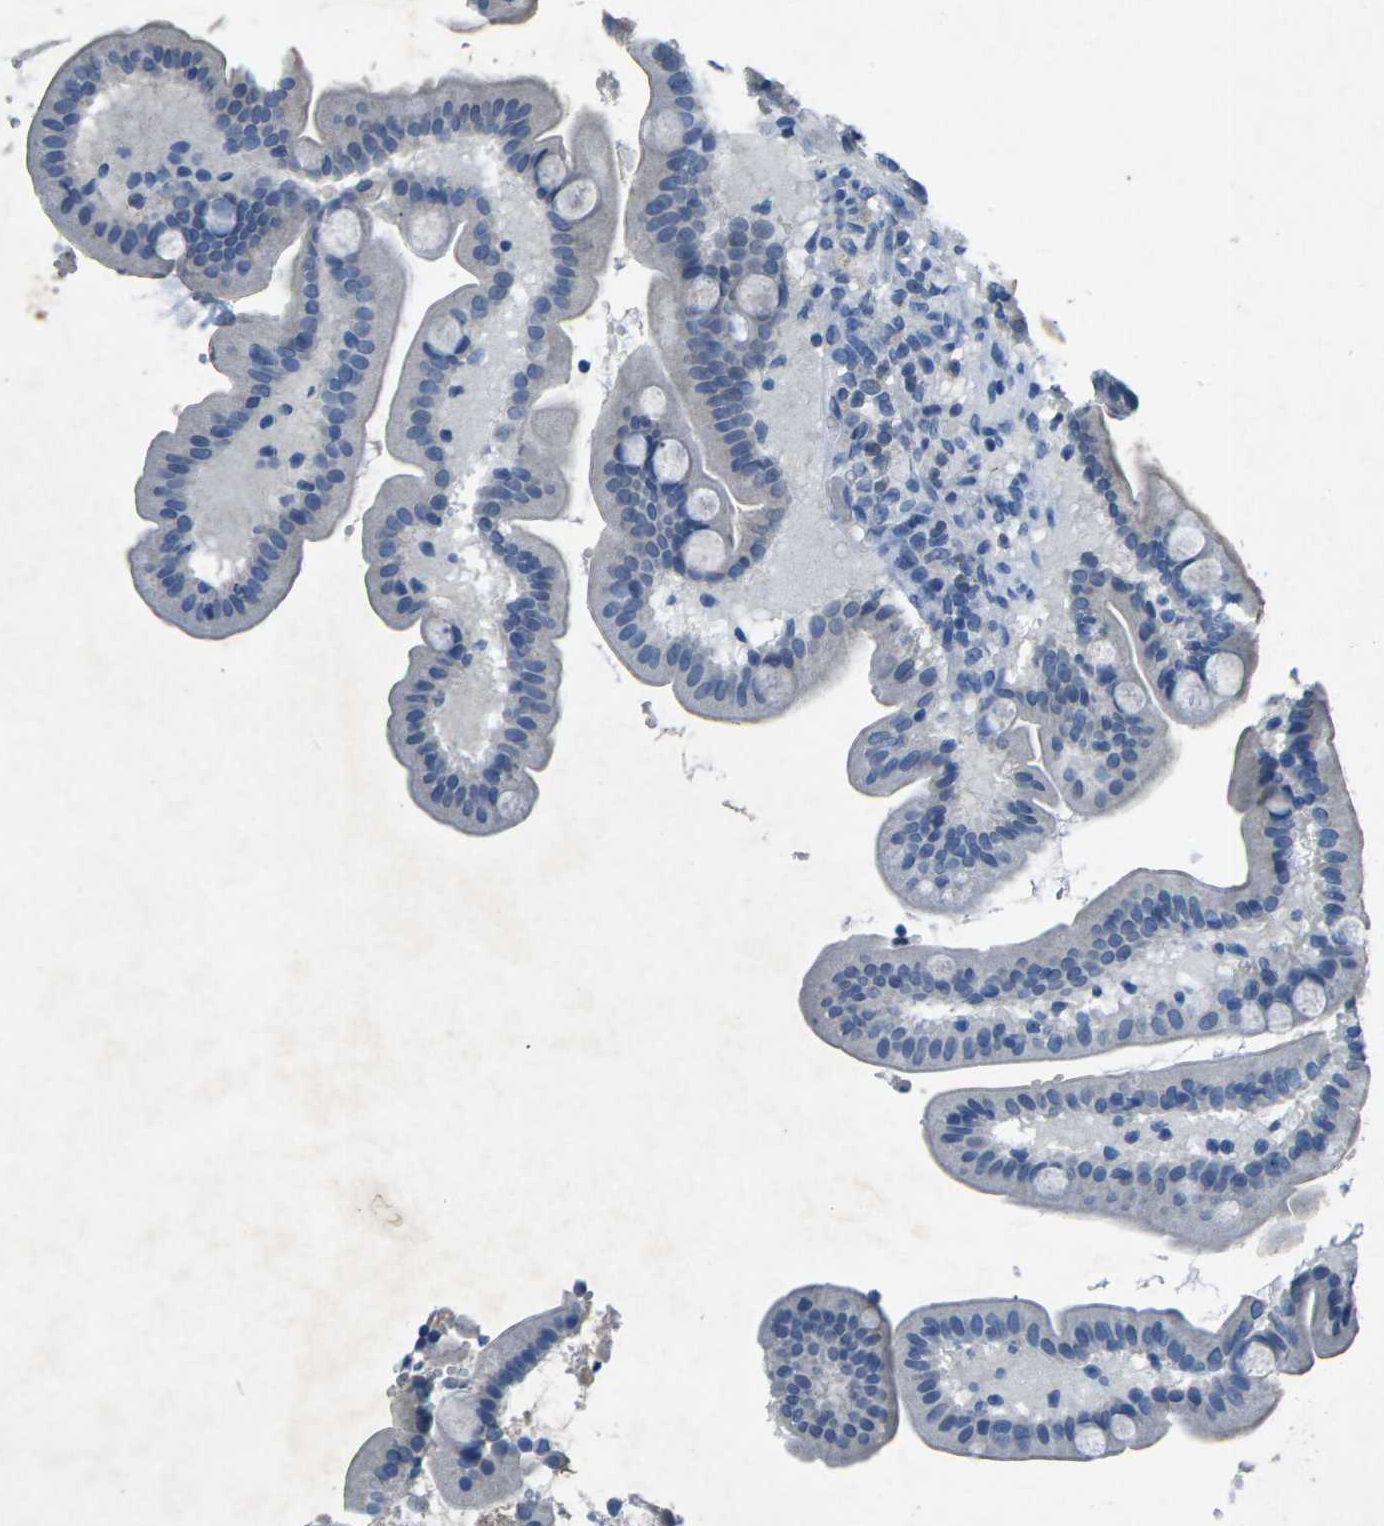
{"staining": {"intensity": "negative", "quantity": "none", "location": "none"}, "tissue": "duodenum", "cell_type": "Glandular cells", "image_type": "normal", "snomed": [{"axis": "morphology", "description": "Normal tissue, NOS"}, {"axis": "topography", "description": "Duodenum"}], "caption": "Immunohistochemical staining of unremarkable duodenum shows no significant expression in glandular cells. (Brightfield microscopy of DAB IHC at high magnification).", "gene": "PLG", "patient": {"sex": "male", "age": 54}}